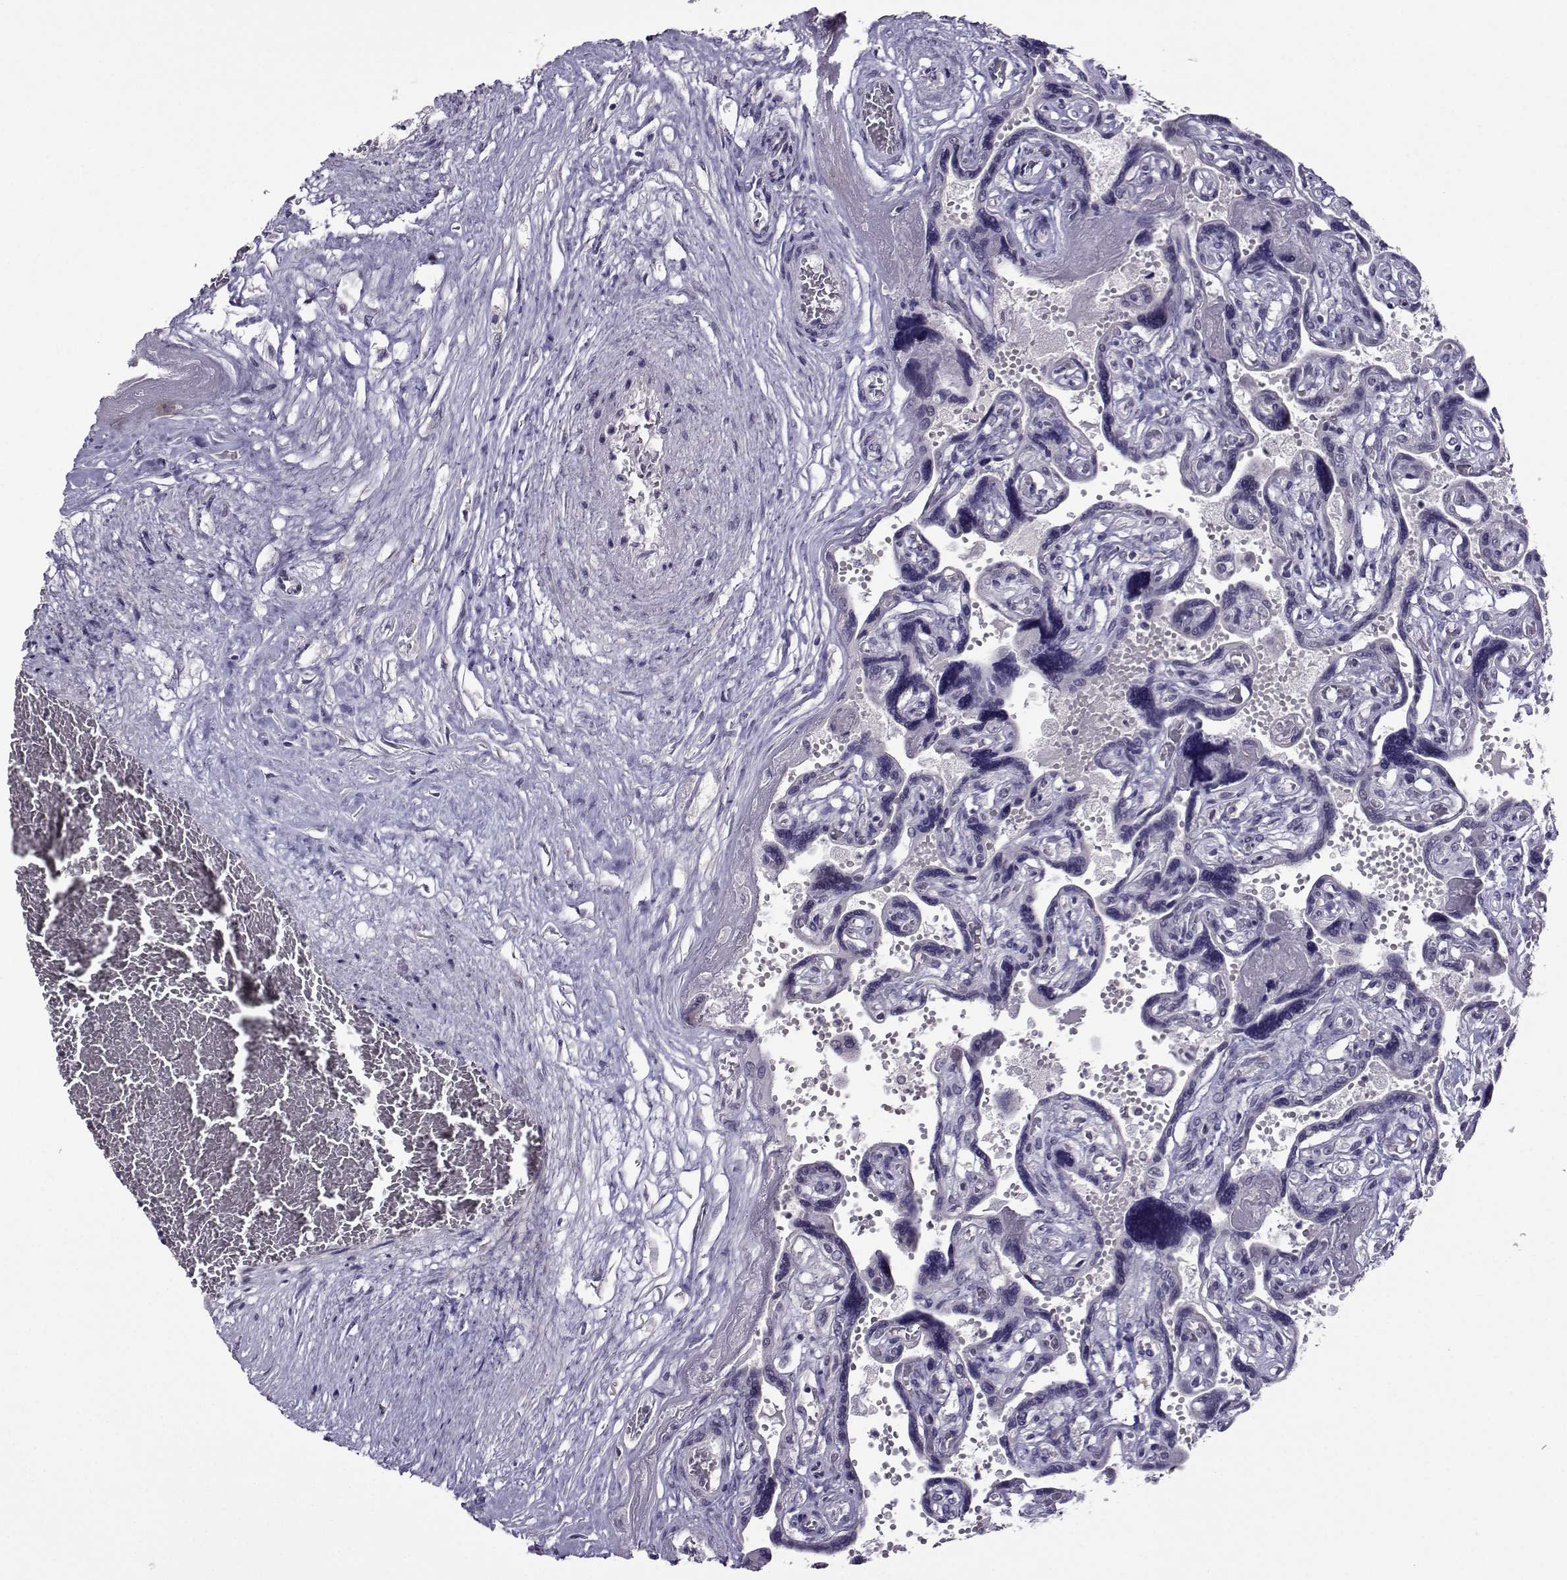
{"staining": {"intensity": "negative", "quantity": "none", "location": "none"}, "tissue": "placenta", "cell_type": "Decidual cells", "image_type": "normal", "snomed": [{"axis": "morphology", "description": "Normal tissue, NOS"}, {"axis": "topography", "description": "Placenta"}], "caption": "There is no significant staining in decidual cells of placenta. (Immunohistochemistry (ihc), brightfield microscopy, high magnification).", "gene": "DDX20", "patient": {"sex": "female", "age": 32}}